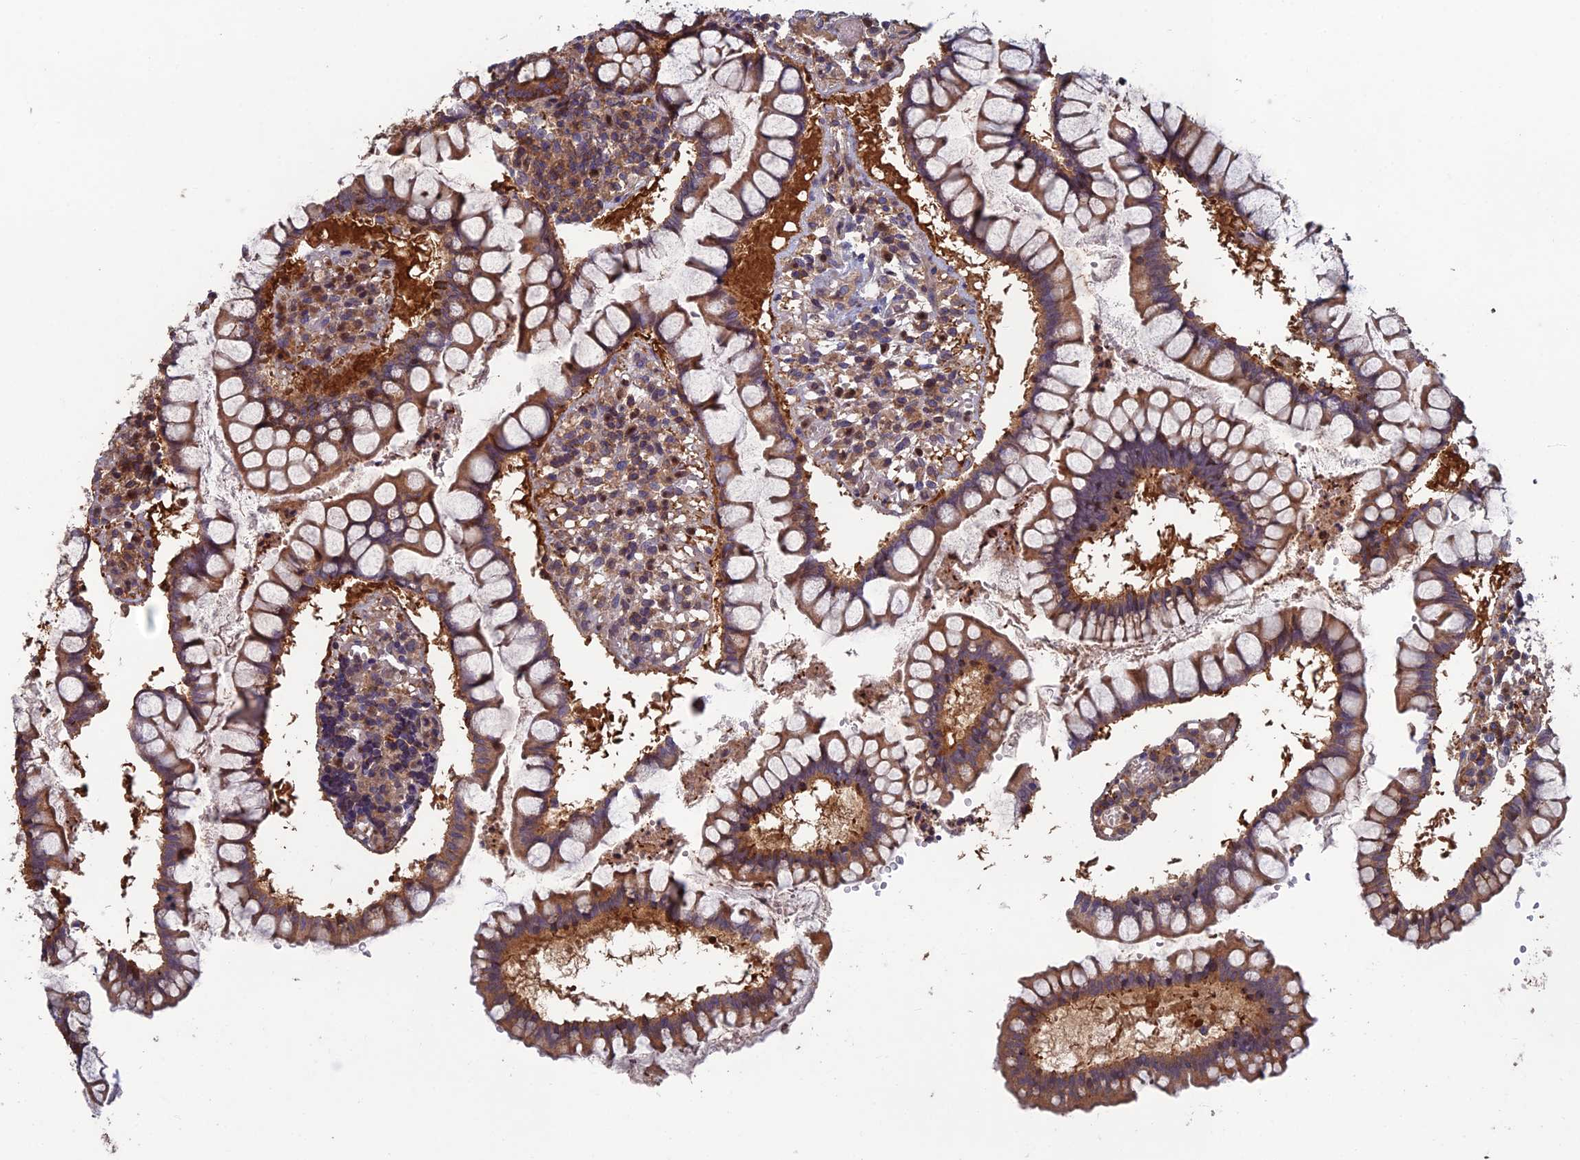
{"staining": {"intensity": "moderate", "quantity": ">75%", "location": "cytoplasmic/membranous"}, "tissue": "colon", "cell_type": "Endothelial cells", "image_type": "normal", "snomed": [{"axis": "morphology", "description": "Normal tissue, NOS"}, {"axis": "morphology", "description": "Adenocarcinoma, NOS"}, {"axis": "topography", "description": "Colon"}], "caption": "The histopathology image reveals immunohistochemical staining of unremarkable colon. There is moderate cytoplasmic/membranous staining is present in about >75% of endothelial cells.", "gene": "C15orf62", "patient": {"sex": "female", "age": 55}}